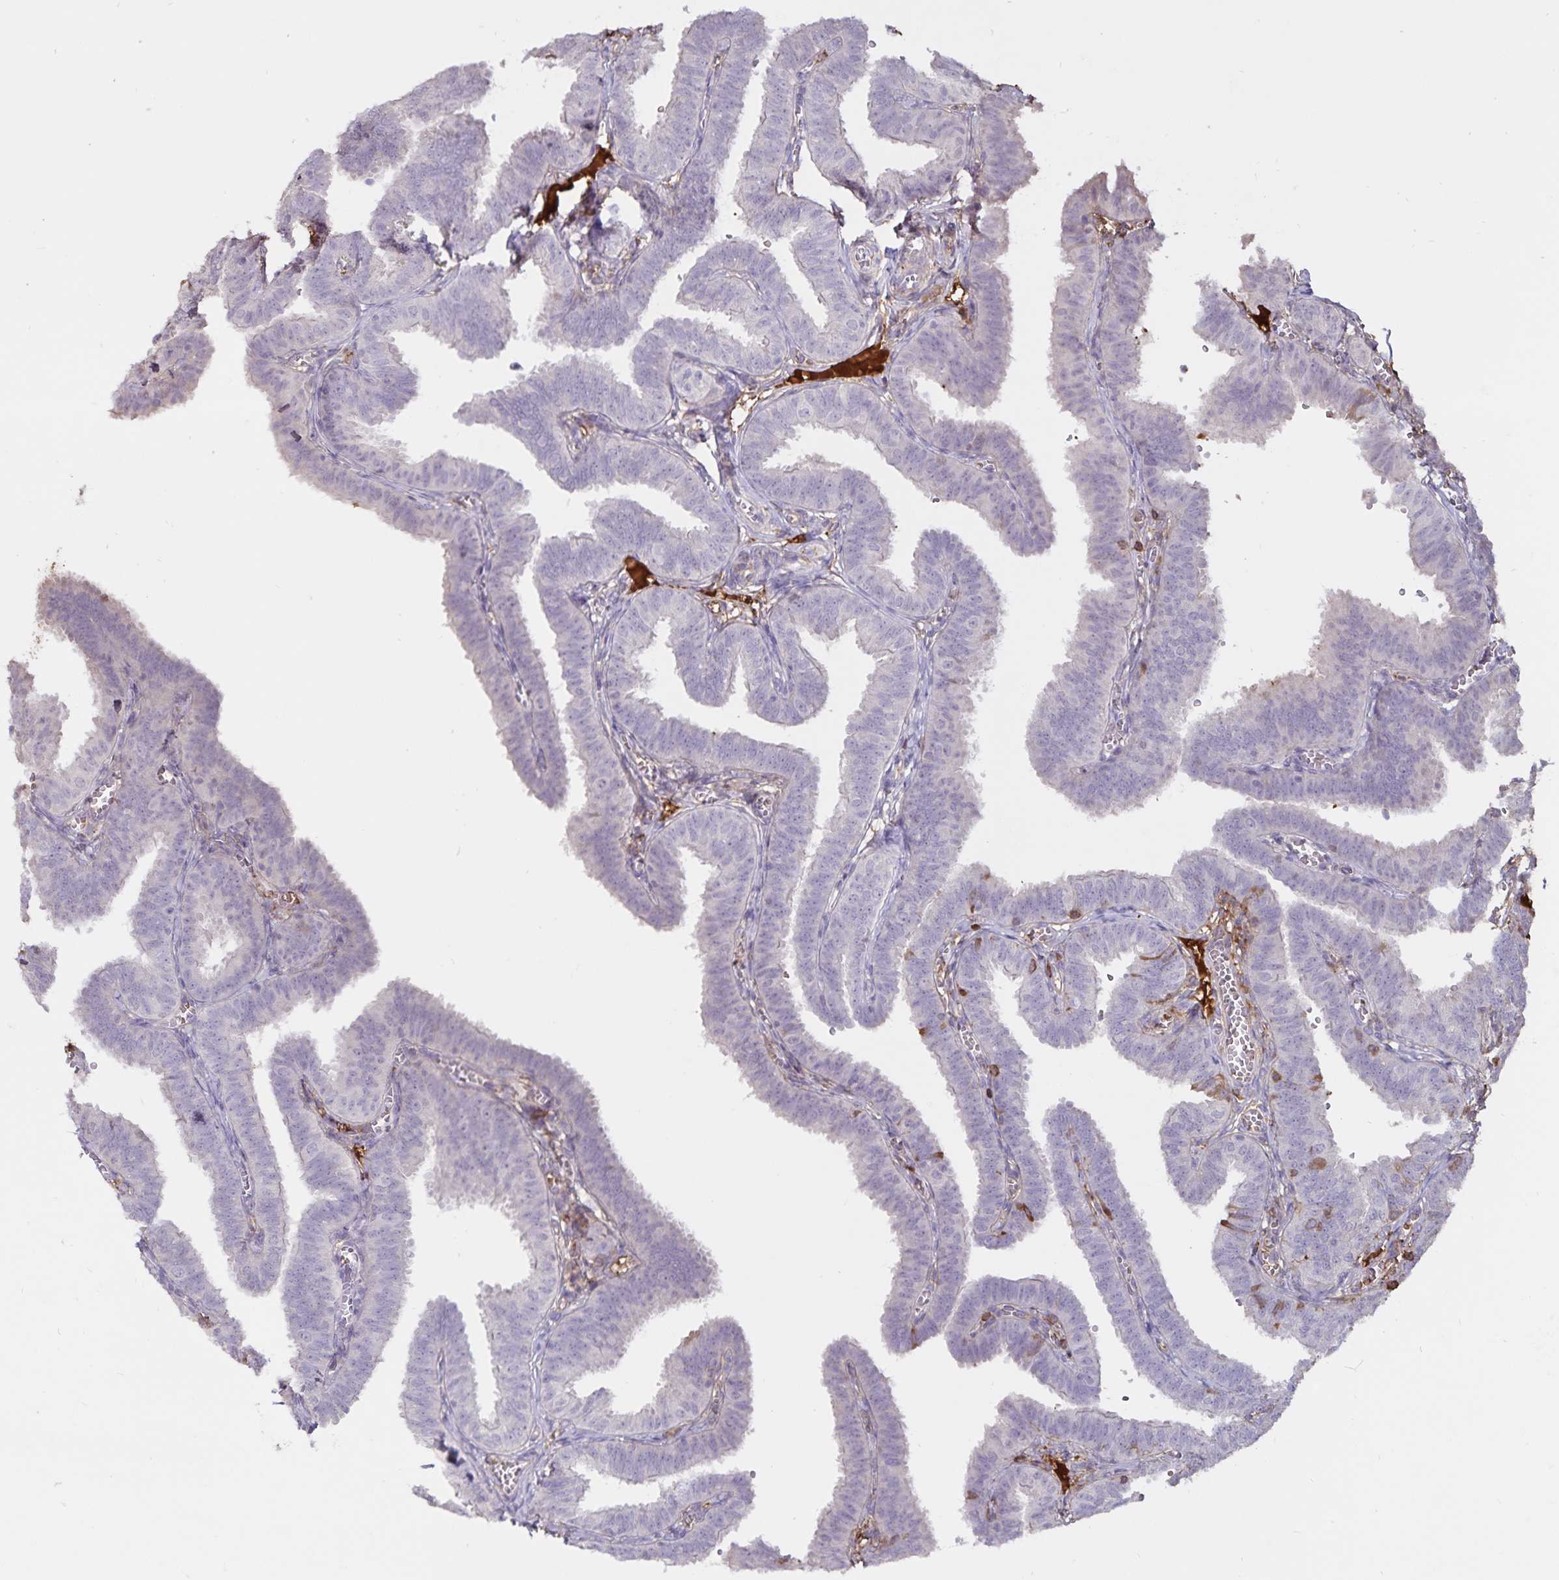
{"staining": {"intensity": "negative", "quantity": "none", "location": "none"}, "tissue": "fallopian tube", "cell_type": "Glandular cells", "image_type": "normal", "snomed": [{"axis": "morphology", "description": "Normal tissue, NOS"}, {"axis": "topography", "description": "Fallopian tube"}], "caption": "An immunohistochemistry (IHC) micrograph of benign fallopian tube is shown. There is no staining in glandular cells of fallopian tube. (DAB IHC with hematoxylin counter stain).", "gene": "FGG", "patient": {"sex": "female", "age": 25}}